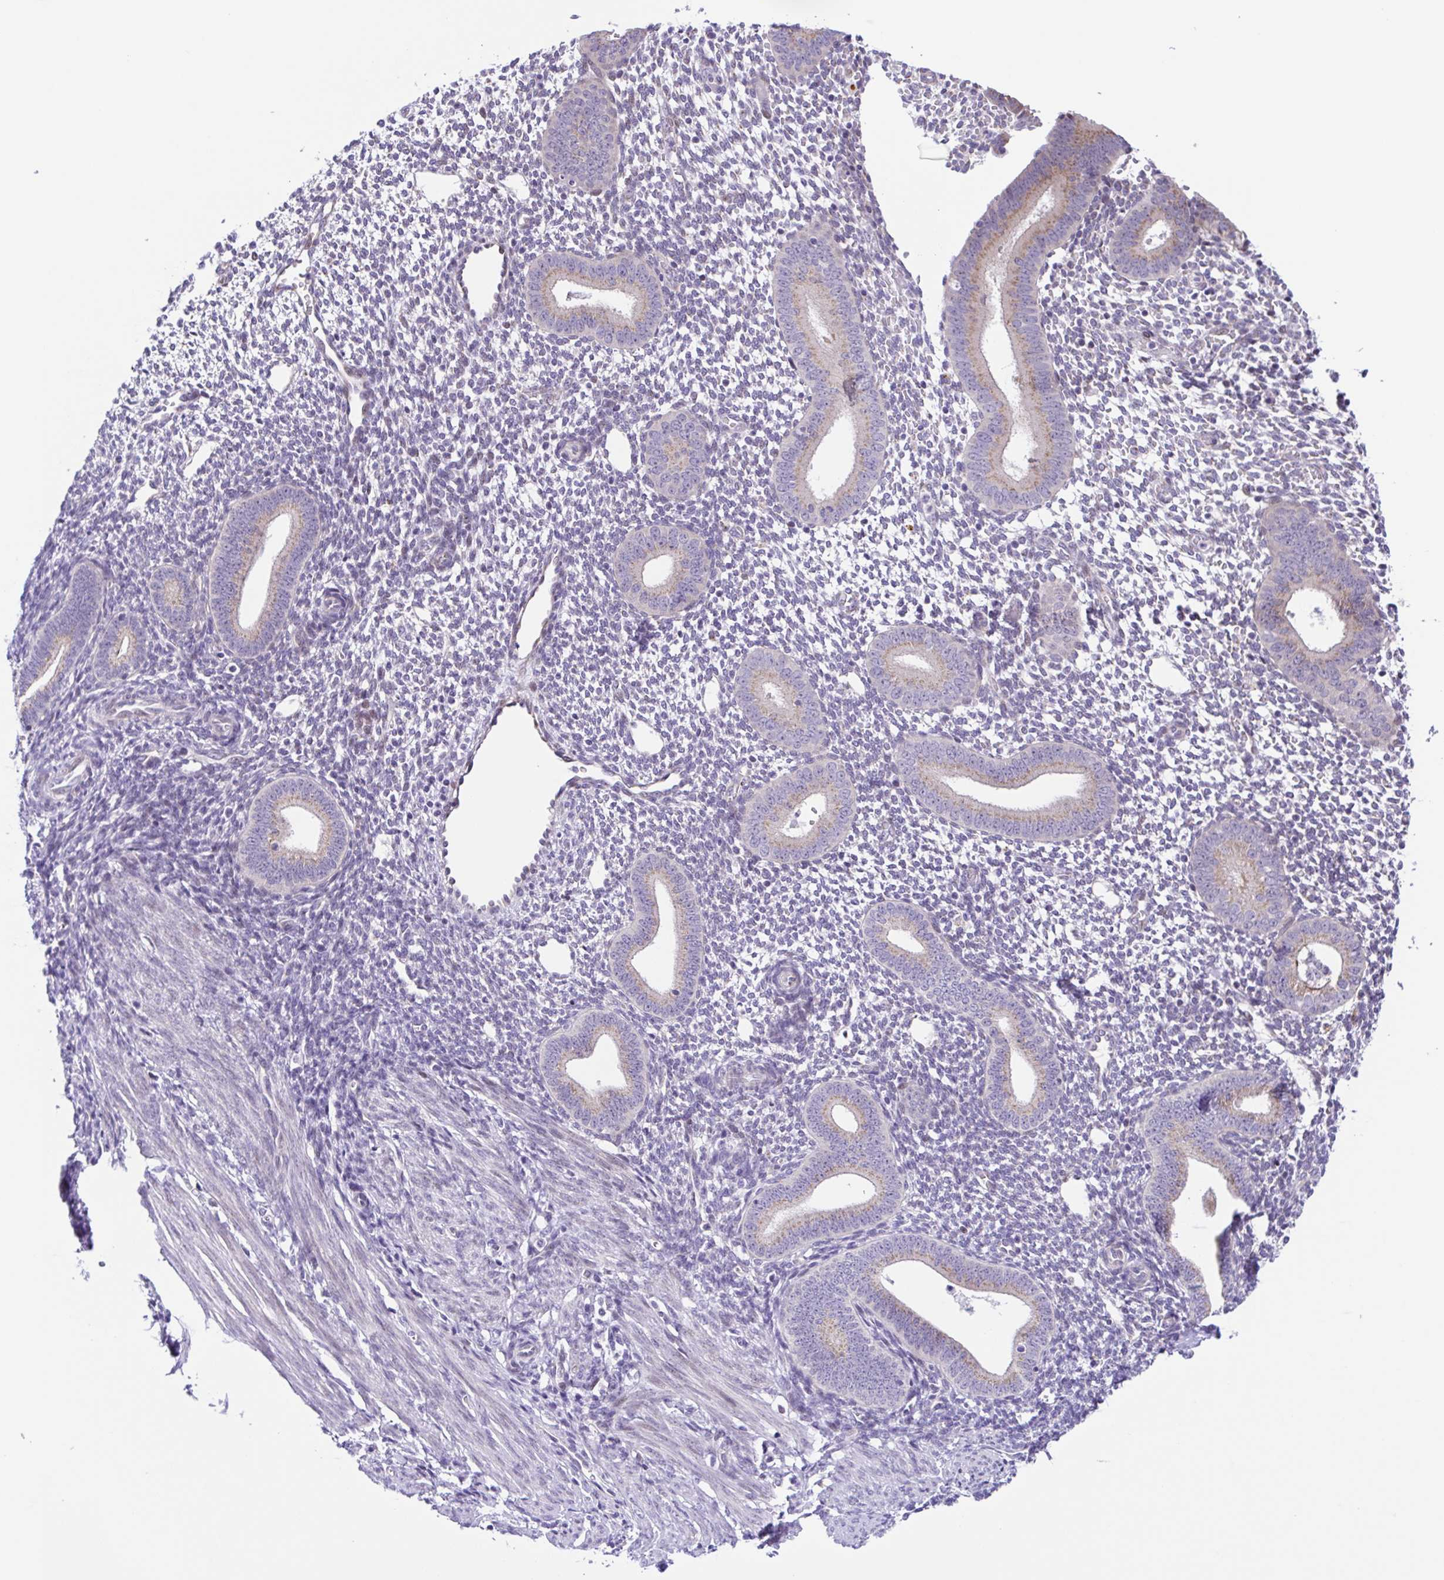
{"staining": {"intensity": "negative", "quantity": "none", "location": "none"}, "tissue": "endometrium", "cell_type": "Cells in endometrial stroma", "image_type": "normal", "snomed": [{"axis": "morphology", "description": "Normal tissue, NOS"}, {"axis": "topography", "description": "Endometrium"}], "caption": "Immunohistochemistry (IHC) image of unremarkable human endometrium stained for a protein (brown), which displays no positivity in cells in endometrial stroma.", "gene": "ENSG00000286022", "patient": {"sex": "female", "age": 40}}